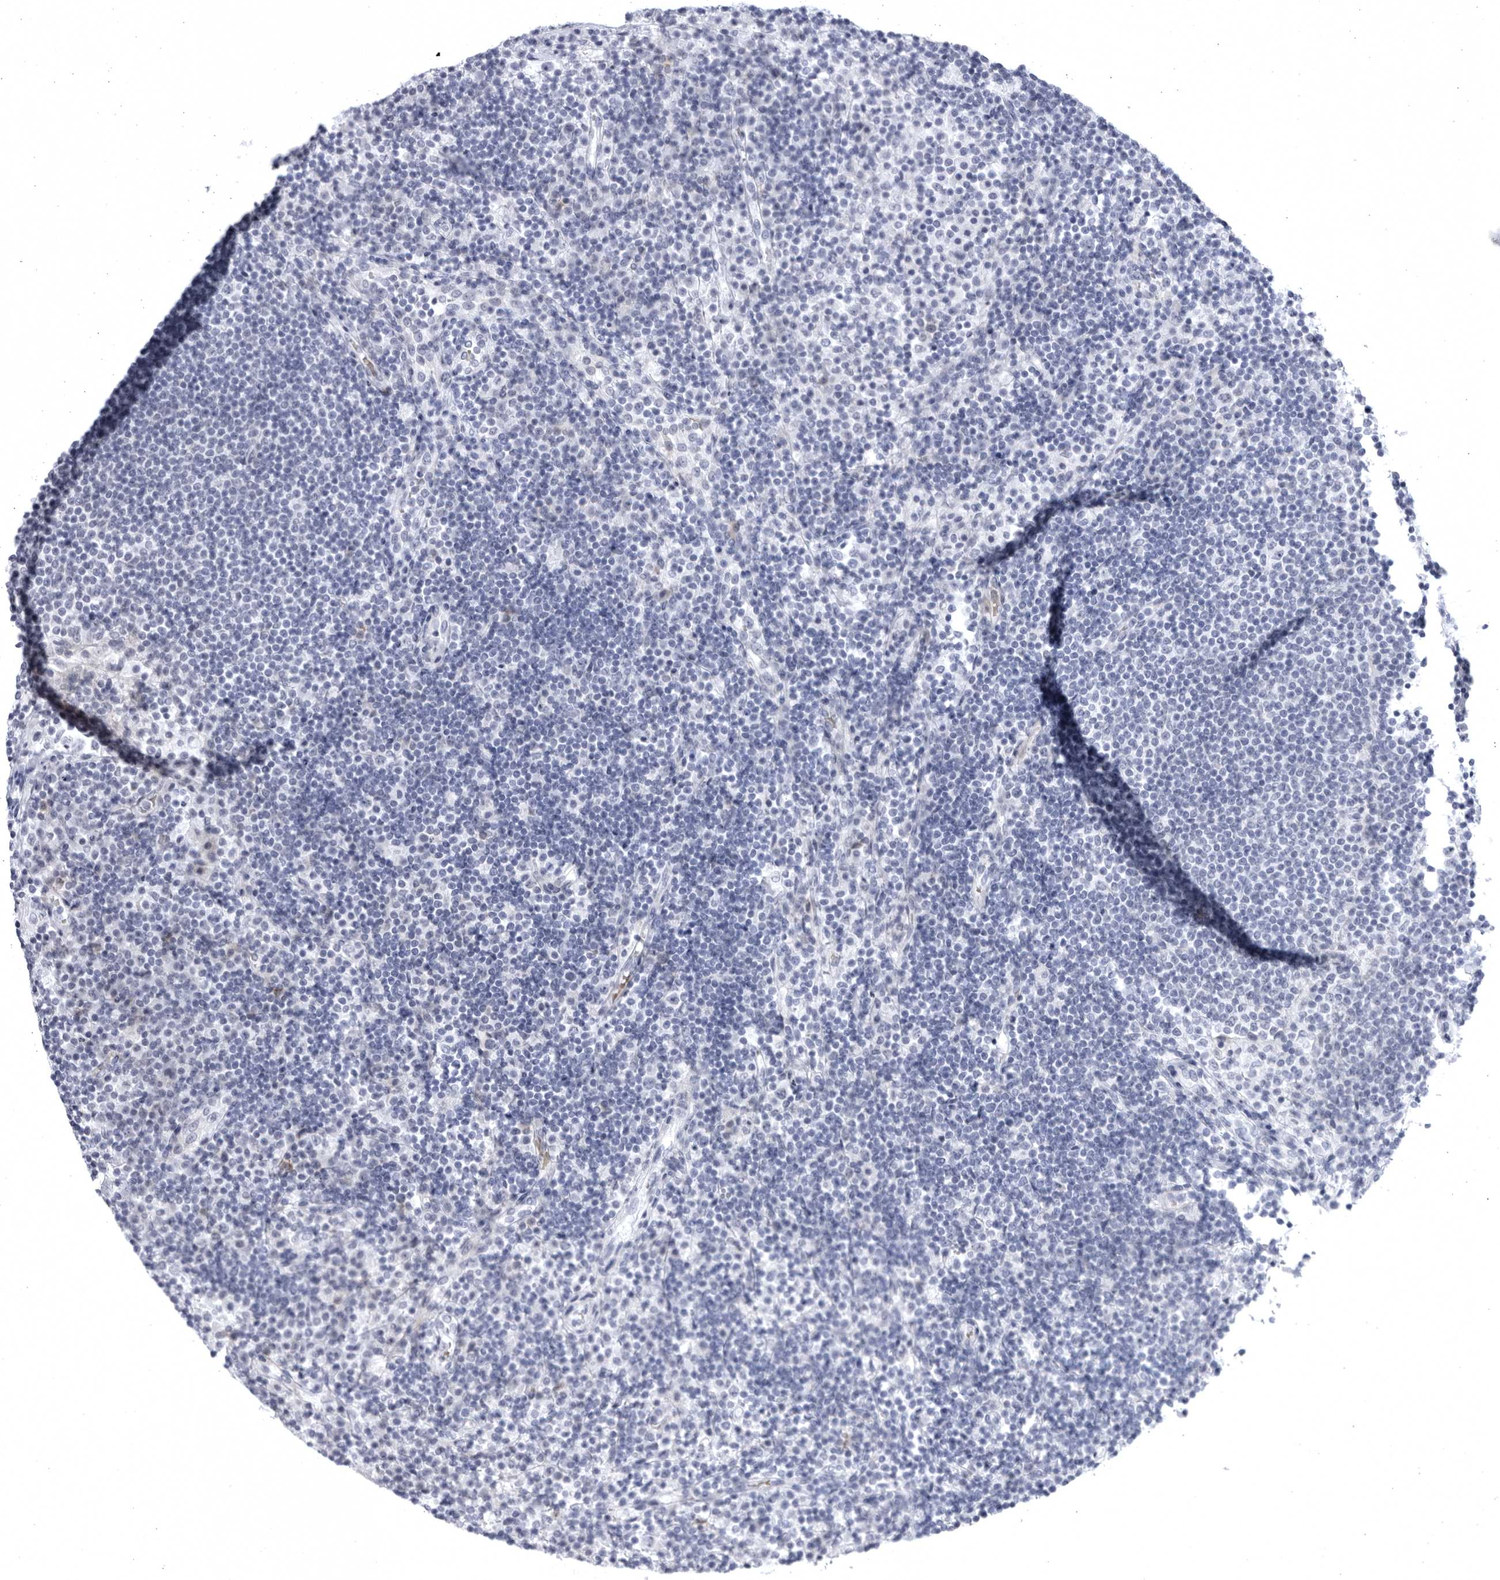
{"staining": {"intensity": "negative", "quantity": "none", "location": "none"}, "tissue": "lymph node", "cell_type": "Non-germinal center cells", "image_type": "normal", "snomed": [{"axis": "morphology", "description": "Normal tissue, NOS"}, {"axis": "topography", "description": "Lymph node"}], "caption": "The histopathology image demonstrates no staining of non-germinal center cells in normal lymph node. The staining is performed using DAB brown chromogen with nuclei counter-stained in using hematoxylin.", "gene": "CCDC181", "patient": {"sex": "female", "age": 53}}